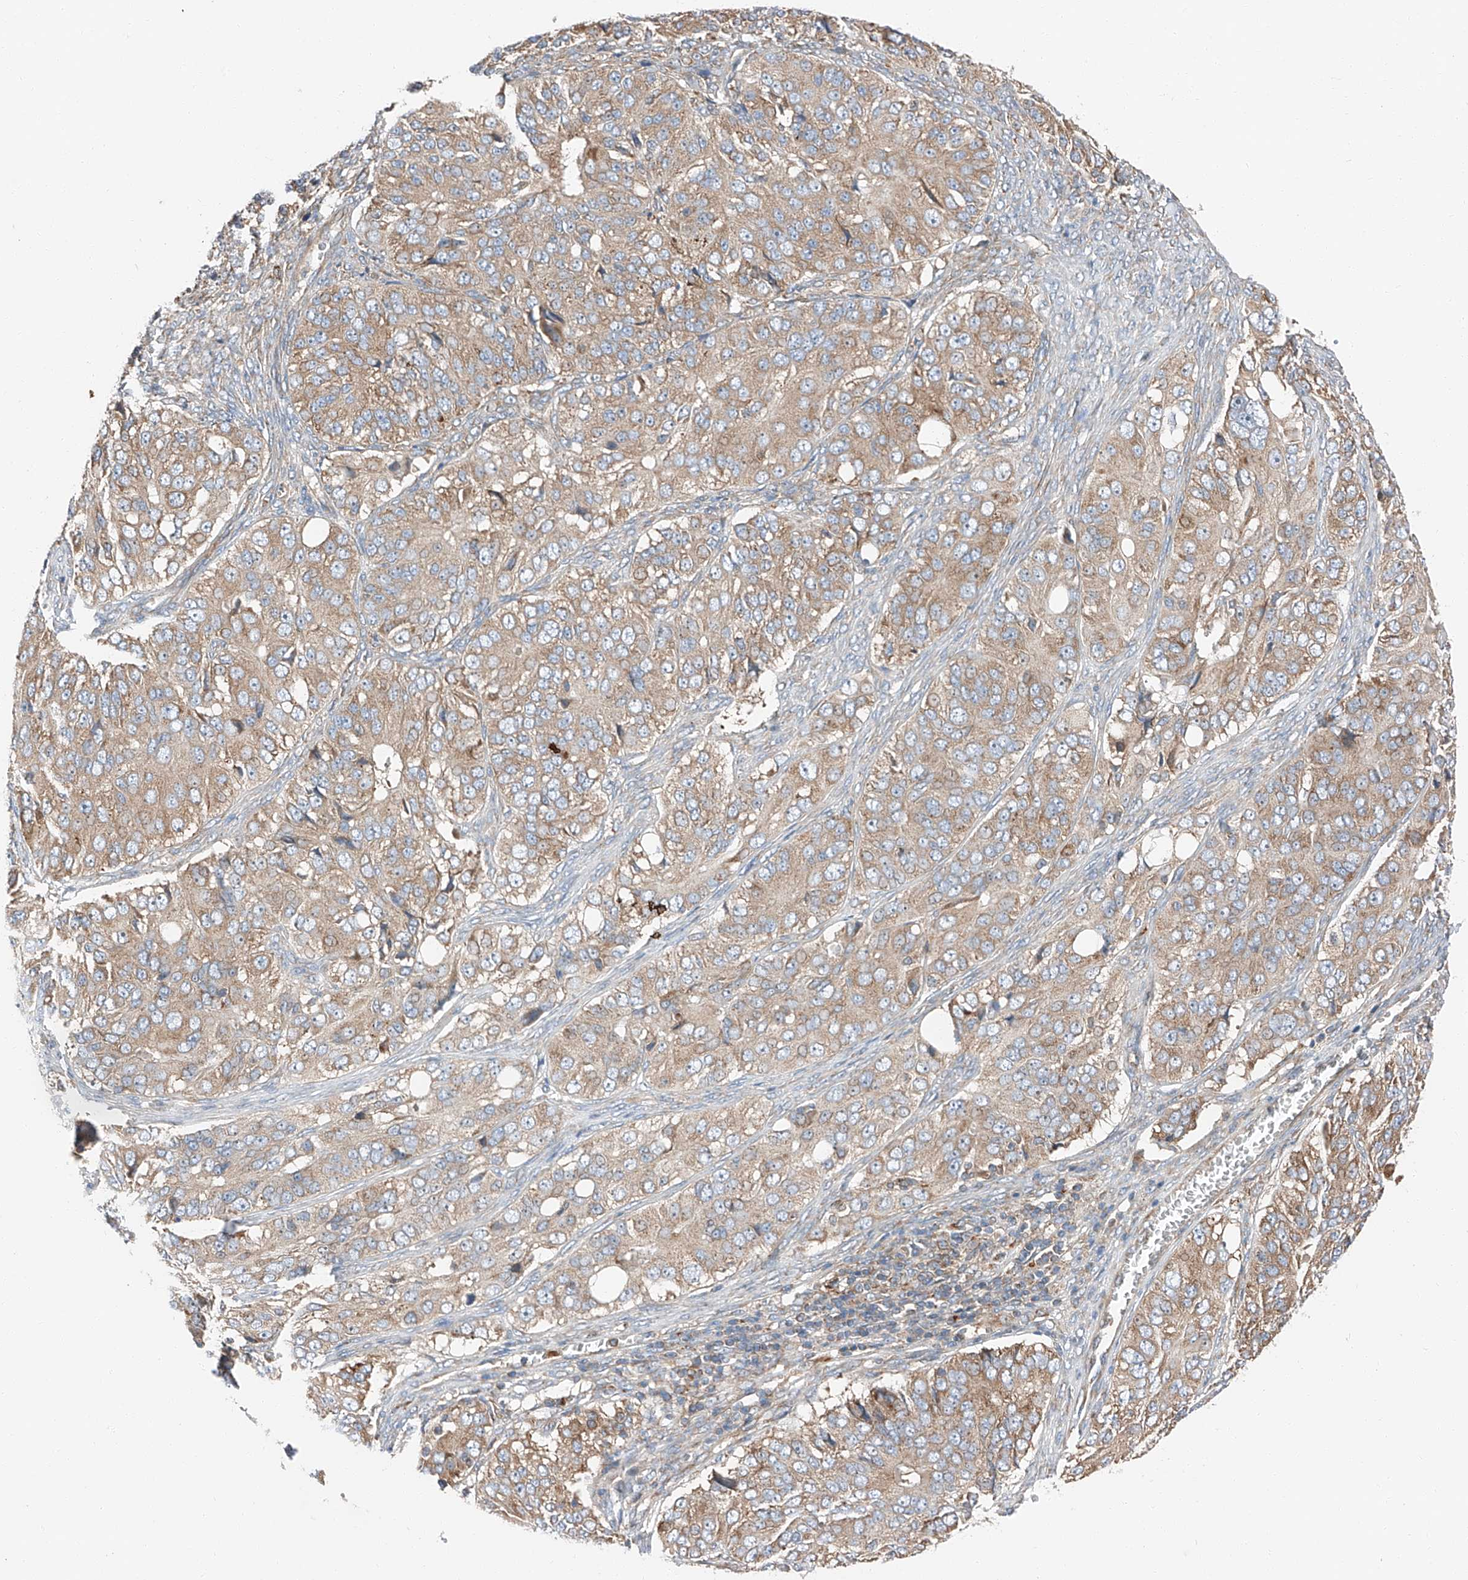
{"staining": {"intensity": "moderate", "quantity": ">75%", "location": "cytoplasmic/membranous"}, "tissue": "ovarian cancer", "cell_type": "Tumor cells", "image_type": "cancer", "snomed": [{"axis": "morphology", "description": "Carcinoma, endometroid"}, {"axis": "topography", "description": "Ovary"}], "caption": "The immunohistochemical stain highlights moderate cytoplasmic/membranous staining in tumor cells of ovarian endometroid carcinoma tissue.", "gene": "ZC3H15", "patient": {"sex": "female", "age": 51}}